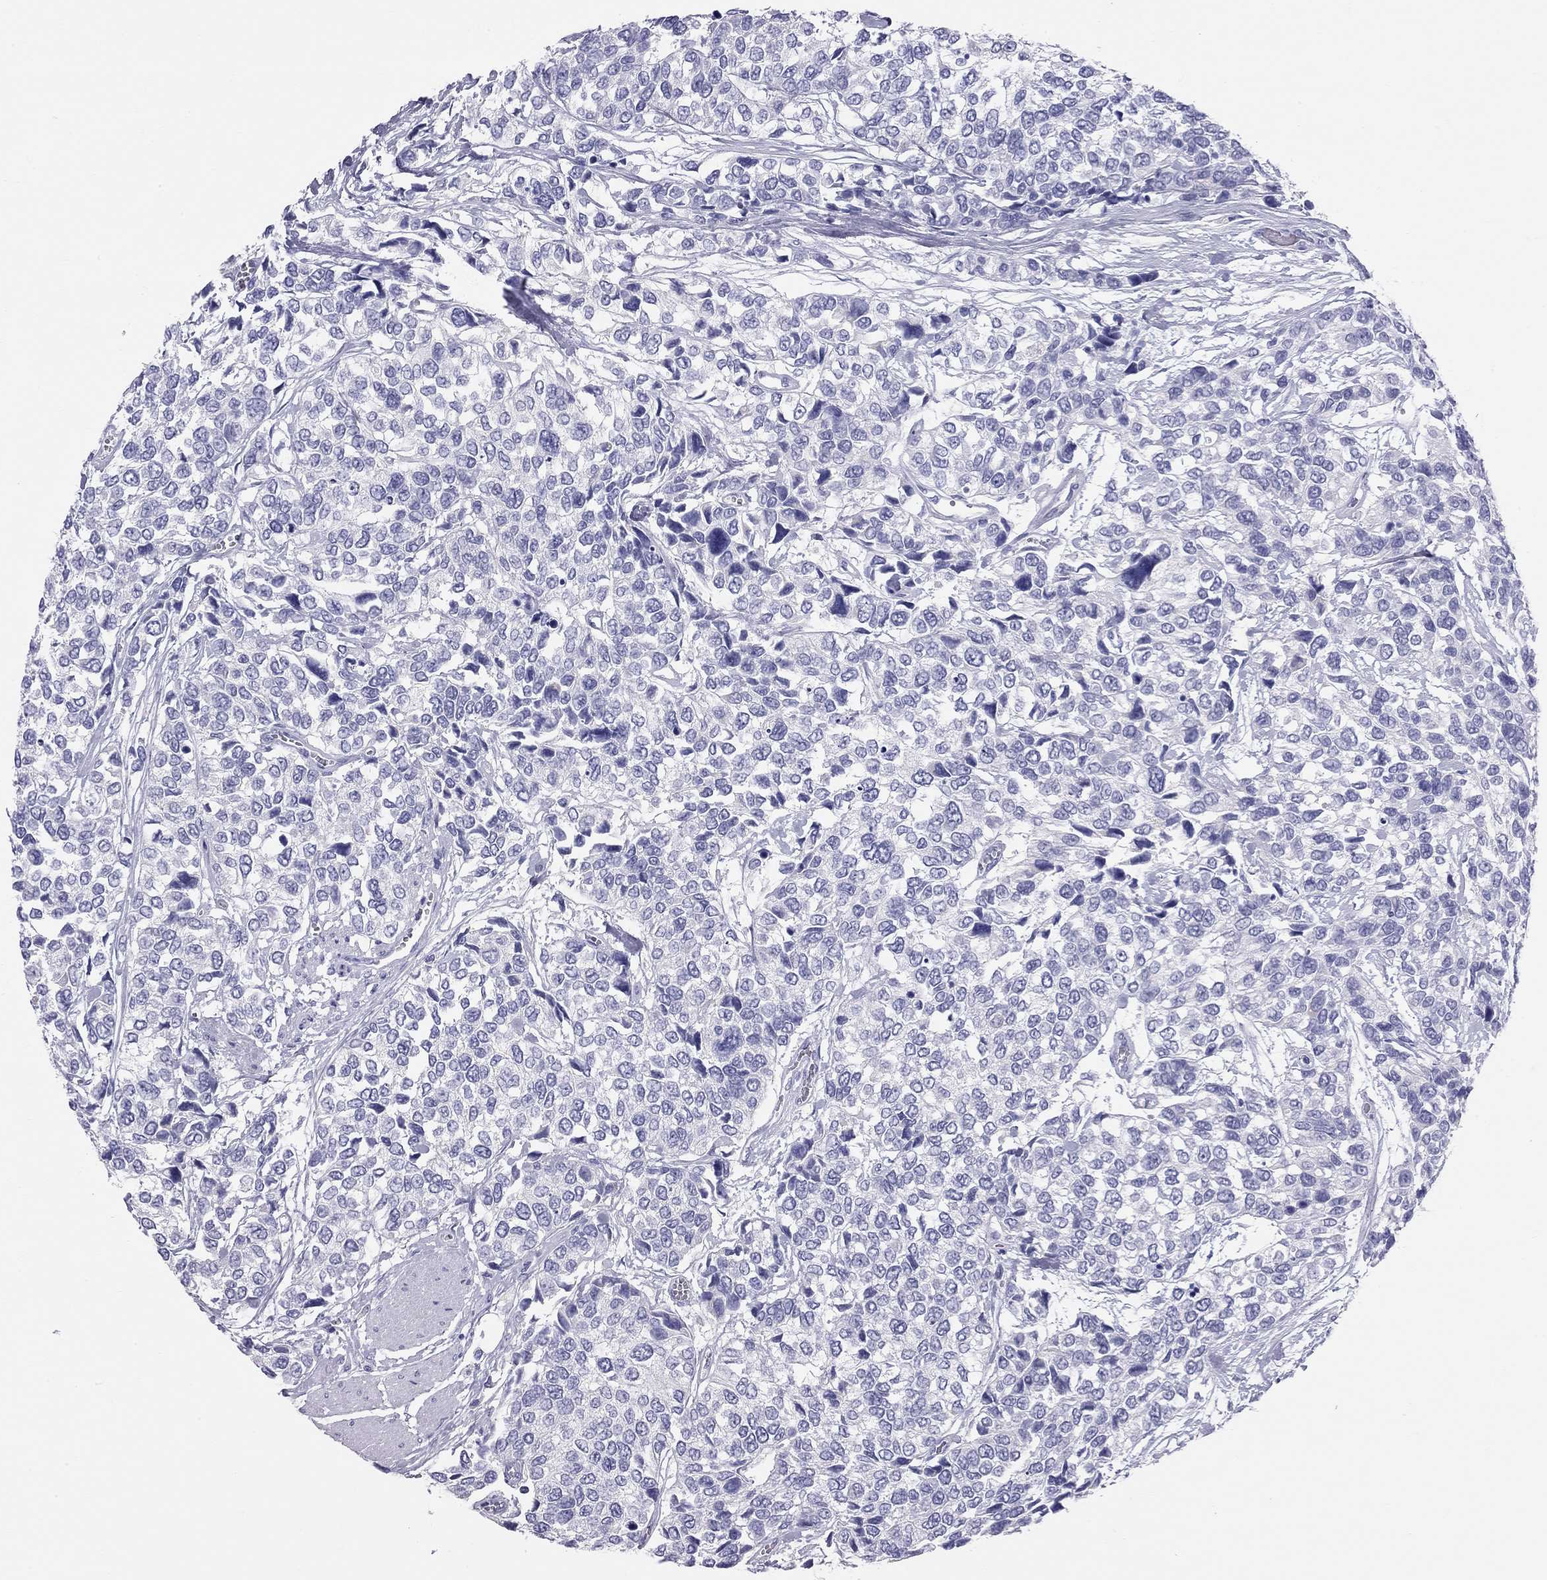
{"staining": {"intensity": "negative", "quantity": "none", "location": "none"}, "tissue": "urothelial cancer", "cell_type": "Tumor cells", "image_type": "cancer", "snomed": [{"axis": "morphology", "description": "Urothelial carcinoma, High grade"}, {"axis": "topography", "description": "Urinary bladder"}], "caption": "A micrograph of human urothelial cancer is negative for staining in tumor cells.", "gene": "TRPM3", "patient": {"sex": "male", "age": 77}}